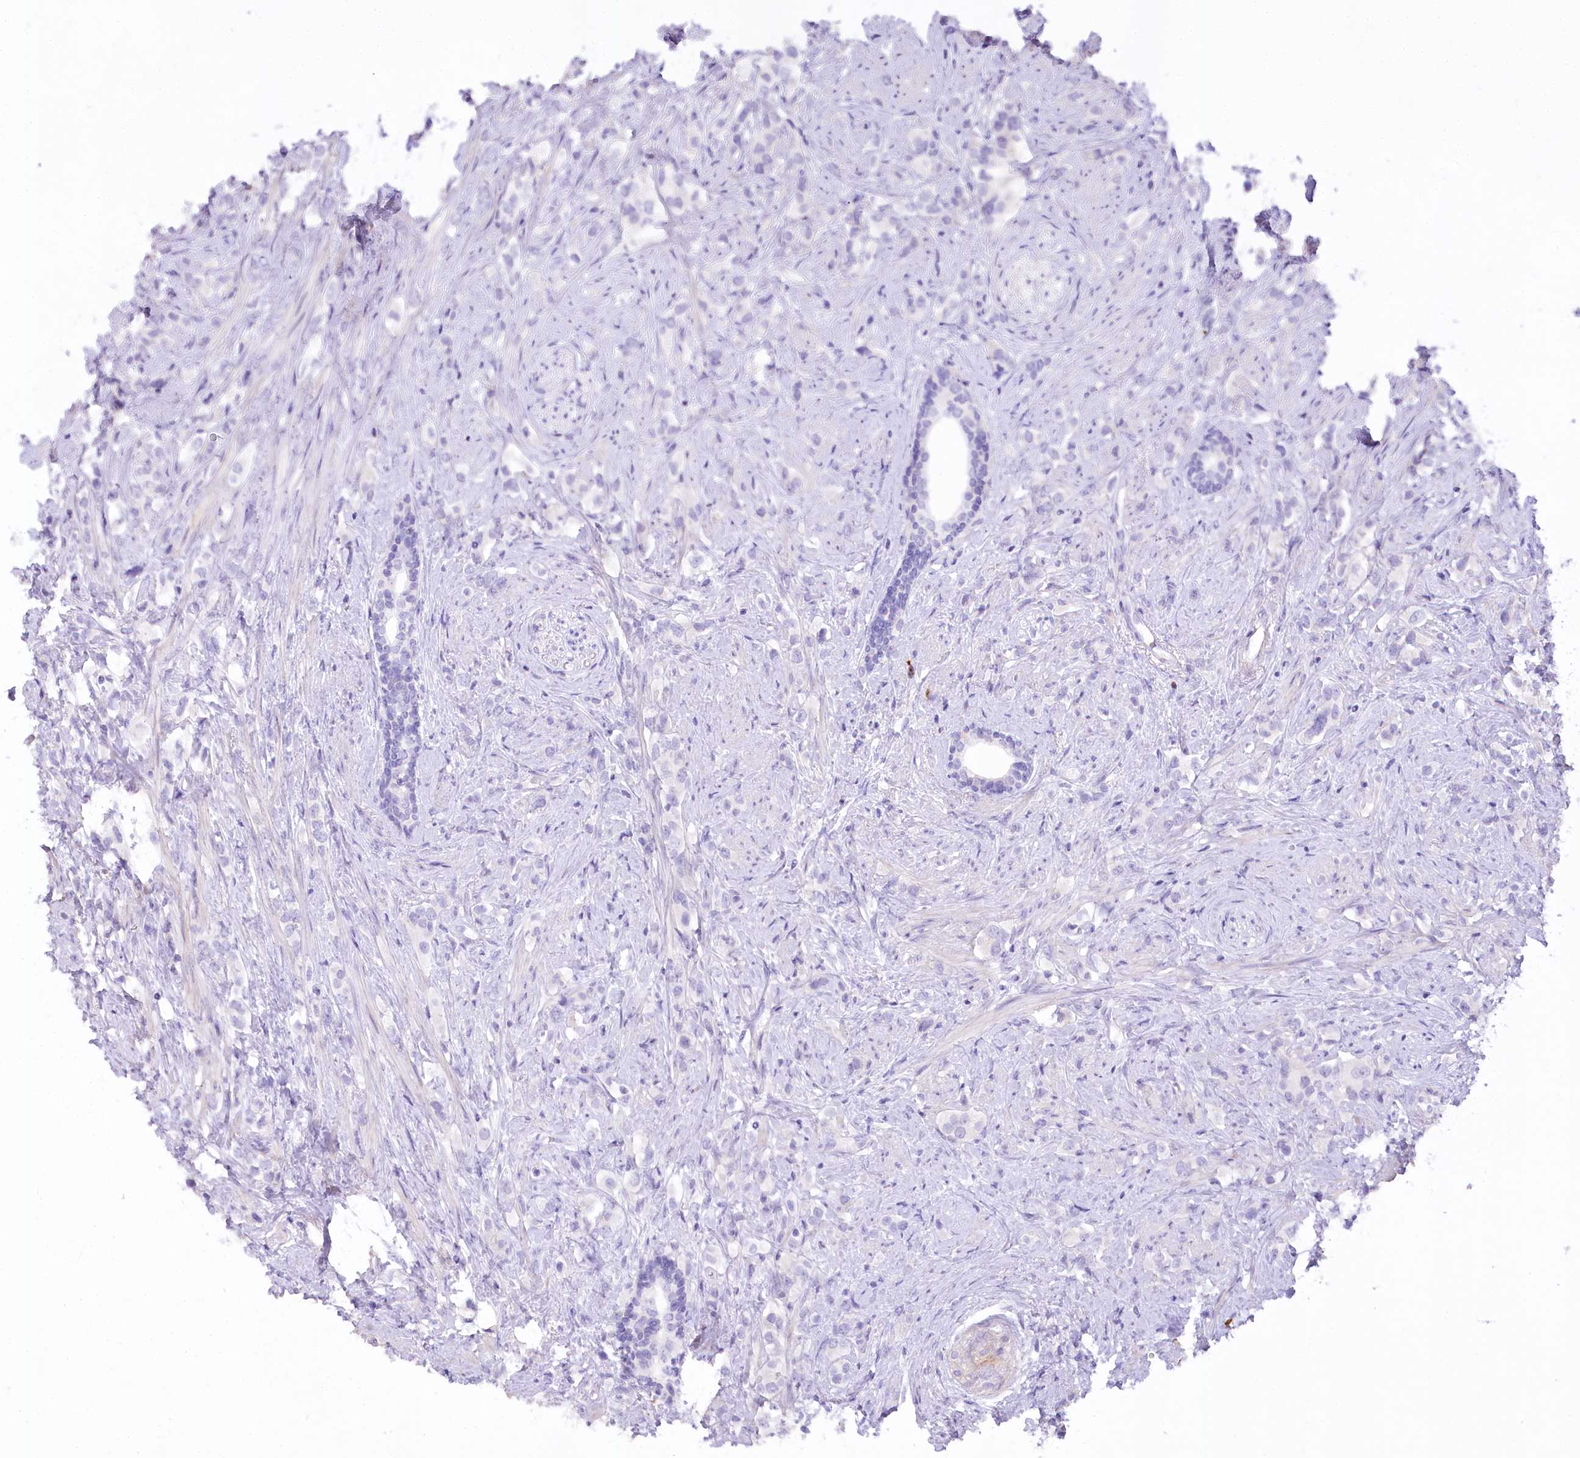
{"staining": {"intensity": "negative", "quantity": "none", "location": "none"}, "tissue": "prostate cancer", "cell_type": "Tumor cells", "image_type": "cancer", "snomed": [{"axis": "morphology", "description": "Adenocarcinoma, High grade"}, {"axis": "topography", "description": "Prostate"}], "caption": "IHC of human prostate adenocarcinoma (high-grade) demonstrates no expression in tumor cells.", "gene": "MYOZ1", "patient": {"sex": "male", "age": 63}}